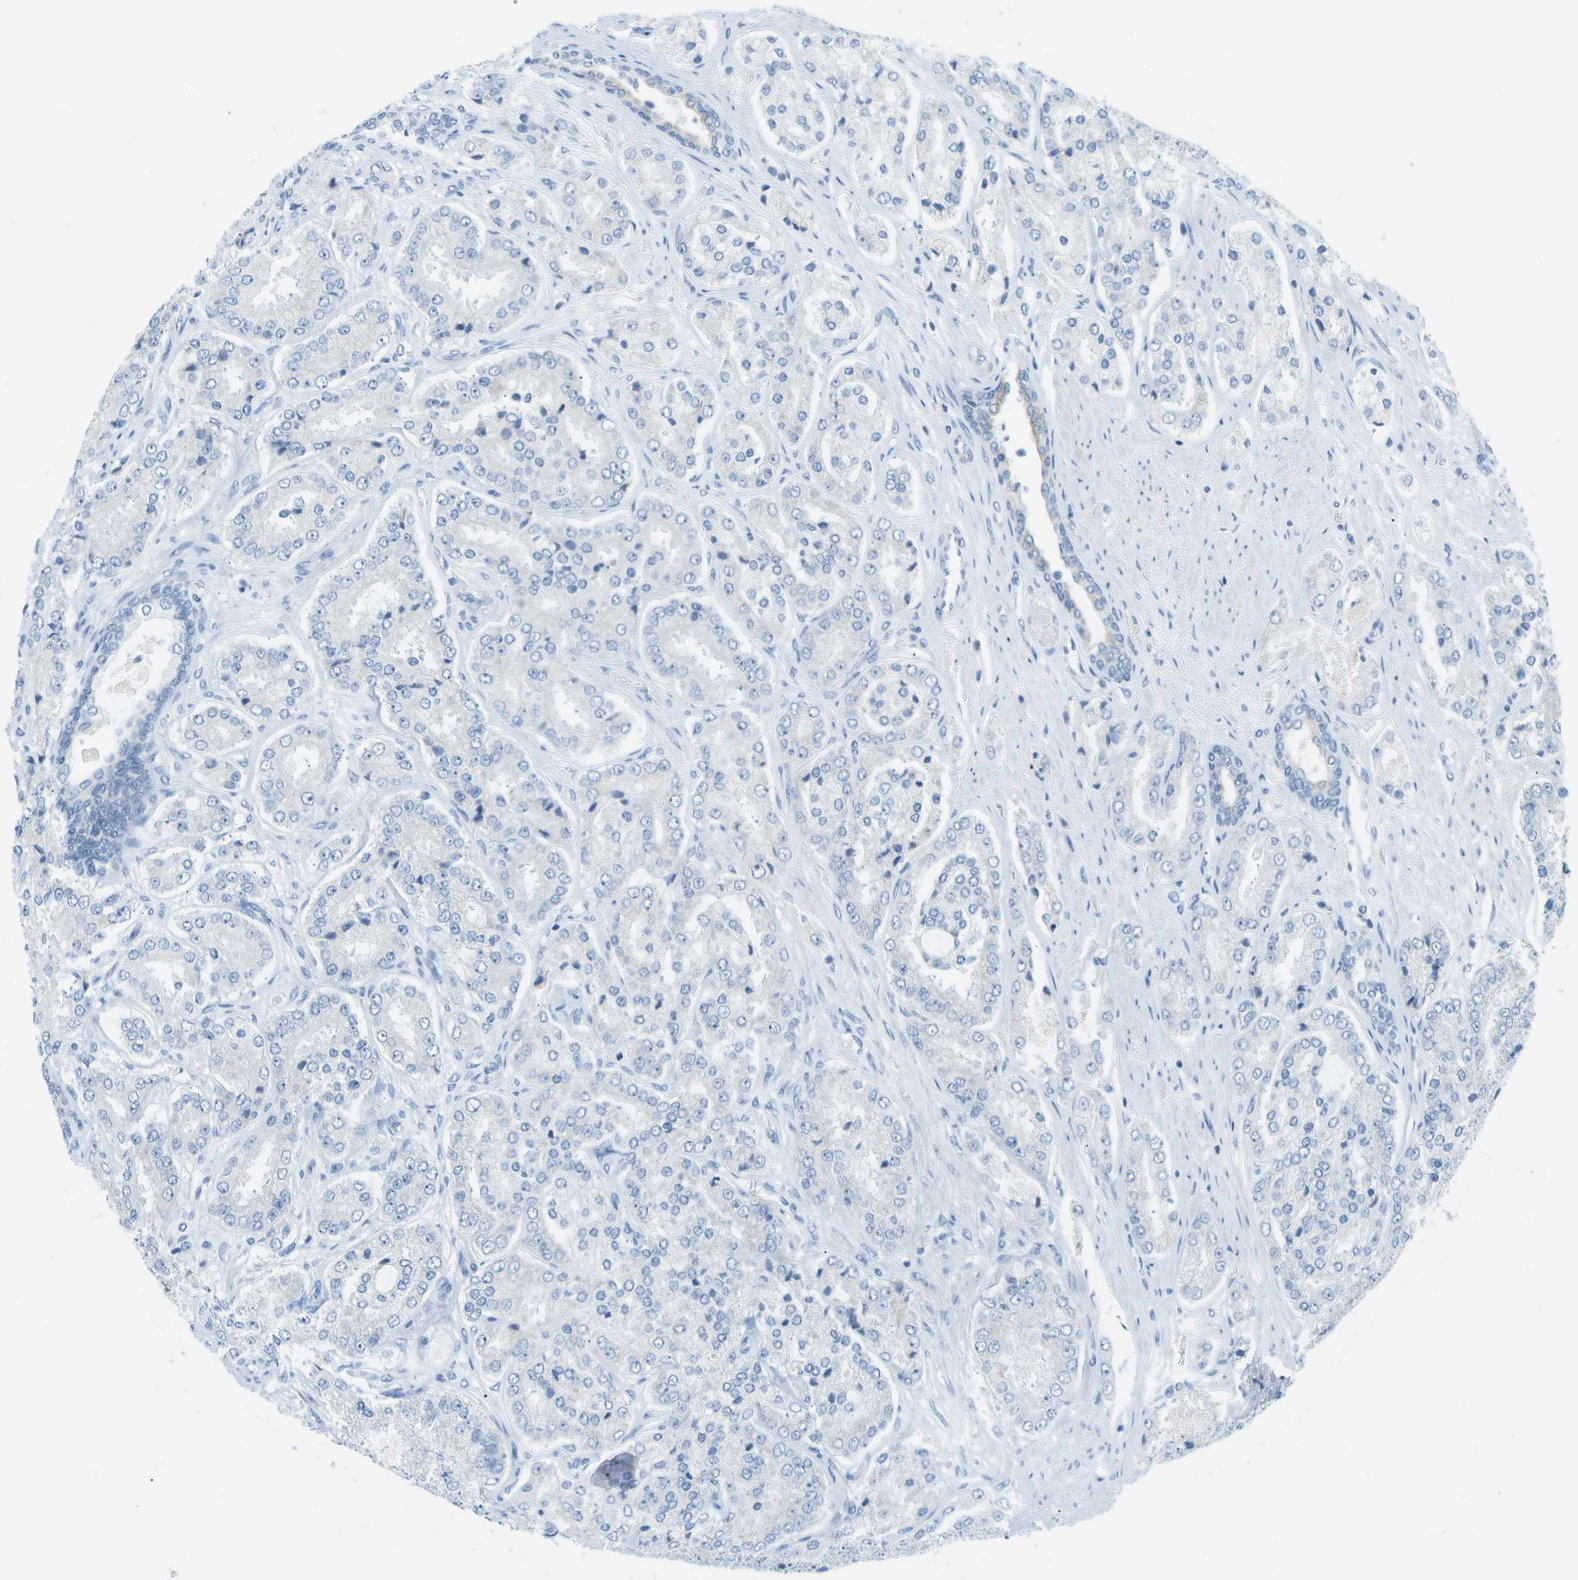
{"staining": {"intensity": "negative", "quantity": "none", "location": "none"}, "tissue": "prostate cancer", "cell_type": "Tumor cells", "image_type": "cancer", "snomed": [{"axis": "morphology", "description": "Adenocarcinoma, High grade"}, {"axis": "topography", "description": "Prostate"}], "caption": "This is an IHC histopathology image of prostate adenocarcinoma (high-grade). There is no staining in tumor cells.", "gene": "SMYD5", "patient": {"sex": "male", "age": 65}}